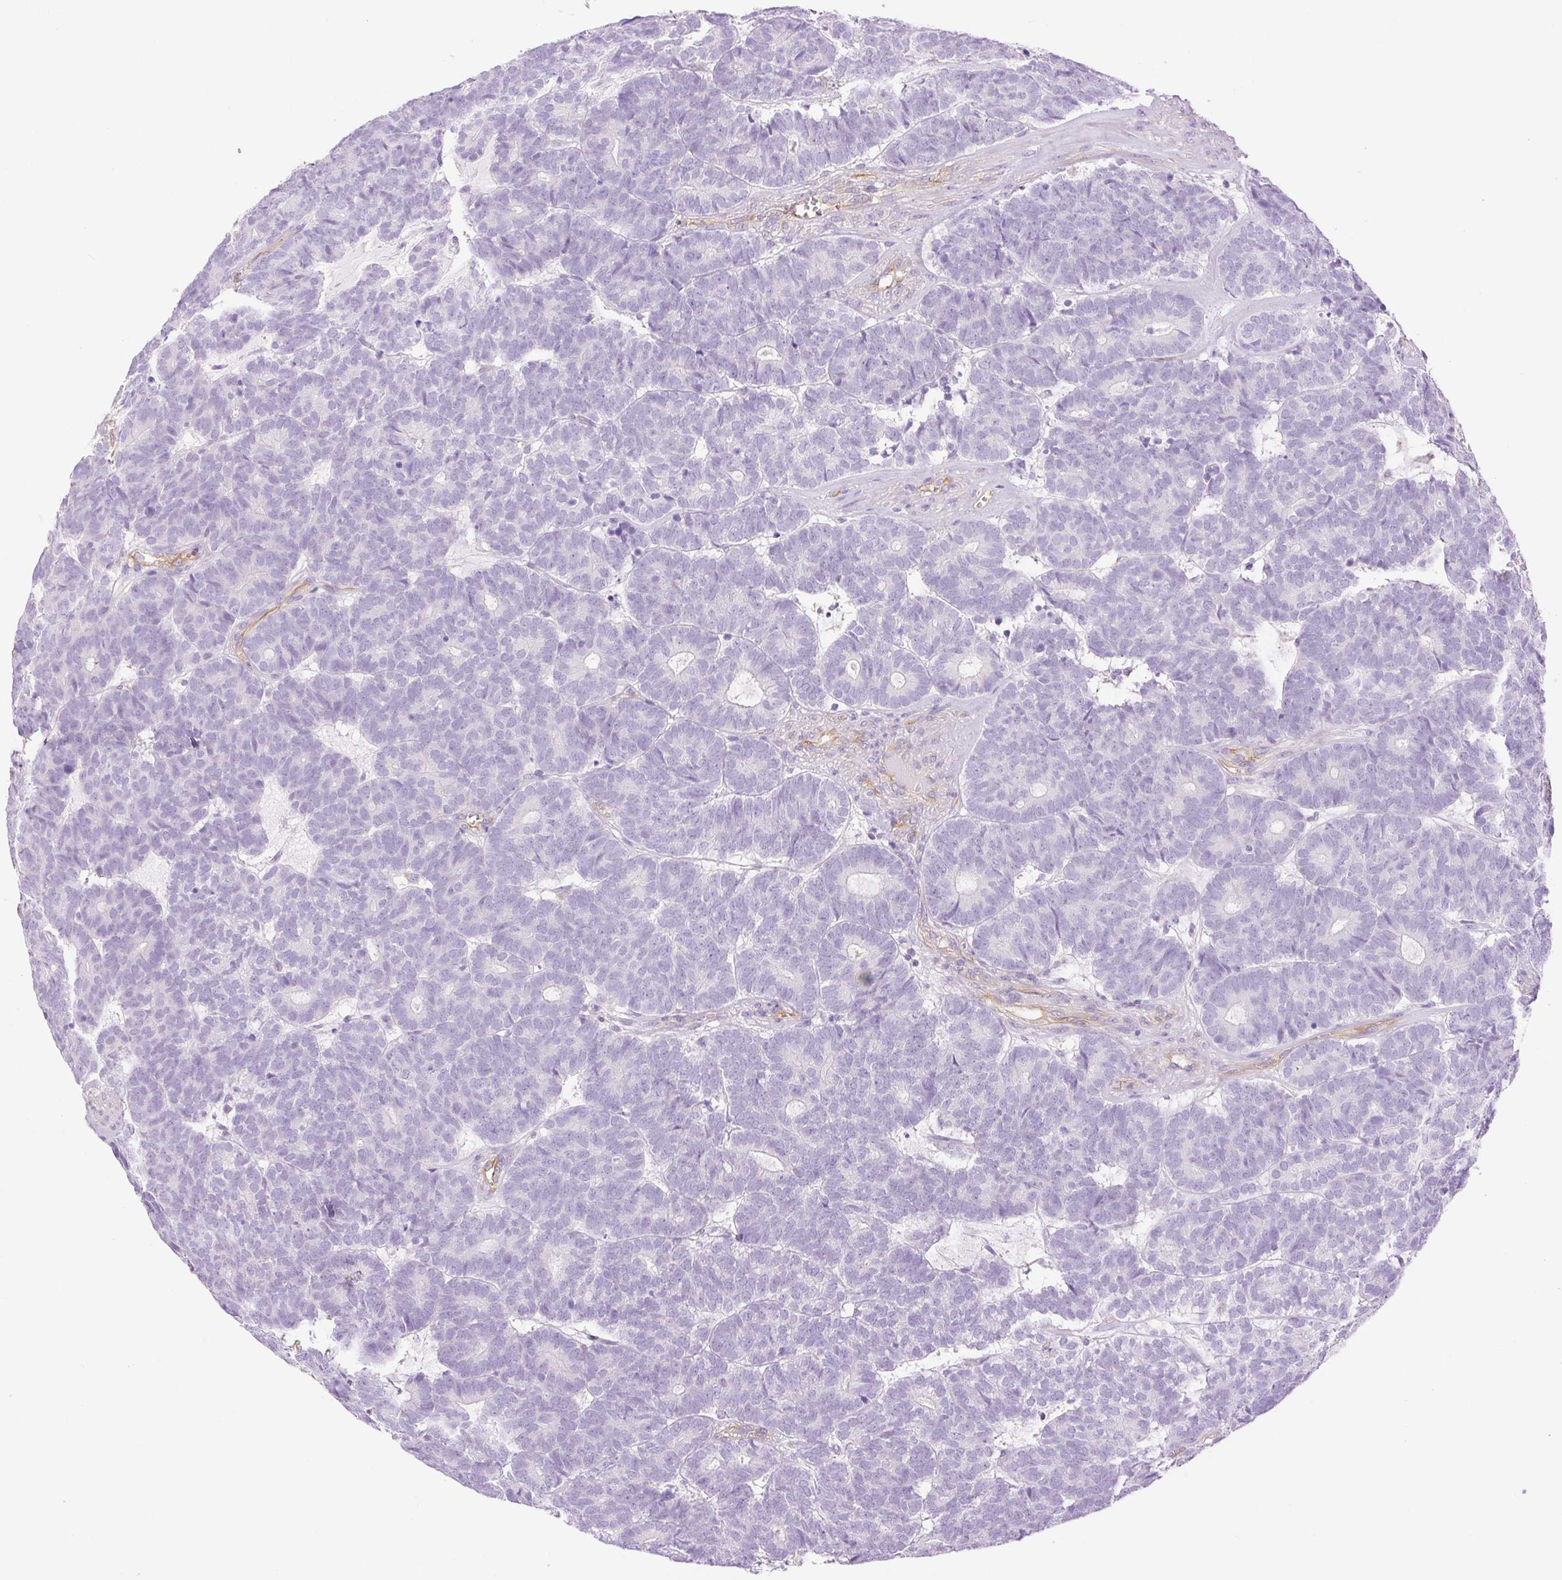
{"staining": {"intensity": "negative", "quantity": "none", "location": "none"}, "tissue": "head and neck cancer", "cell_type": "Tumor cells", "image_type": "cancer", "snomed": [{"axis": "morphology", "description": "Adenocarcinoma, NOS"}, {"axis": "topography", "description": "Head-Neck"}], "caption": "This is an immunohistochemistry histopathology image of head and neck cancer. There is no staining in tumor cells.", "gene": "EHD3", "patient": {"sex": "female", "age": 81}}